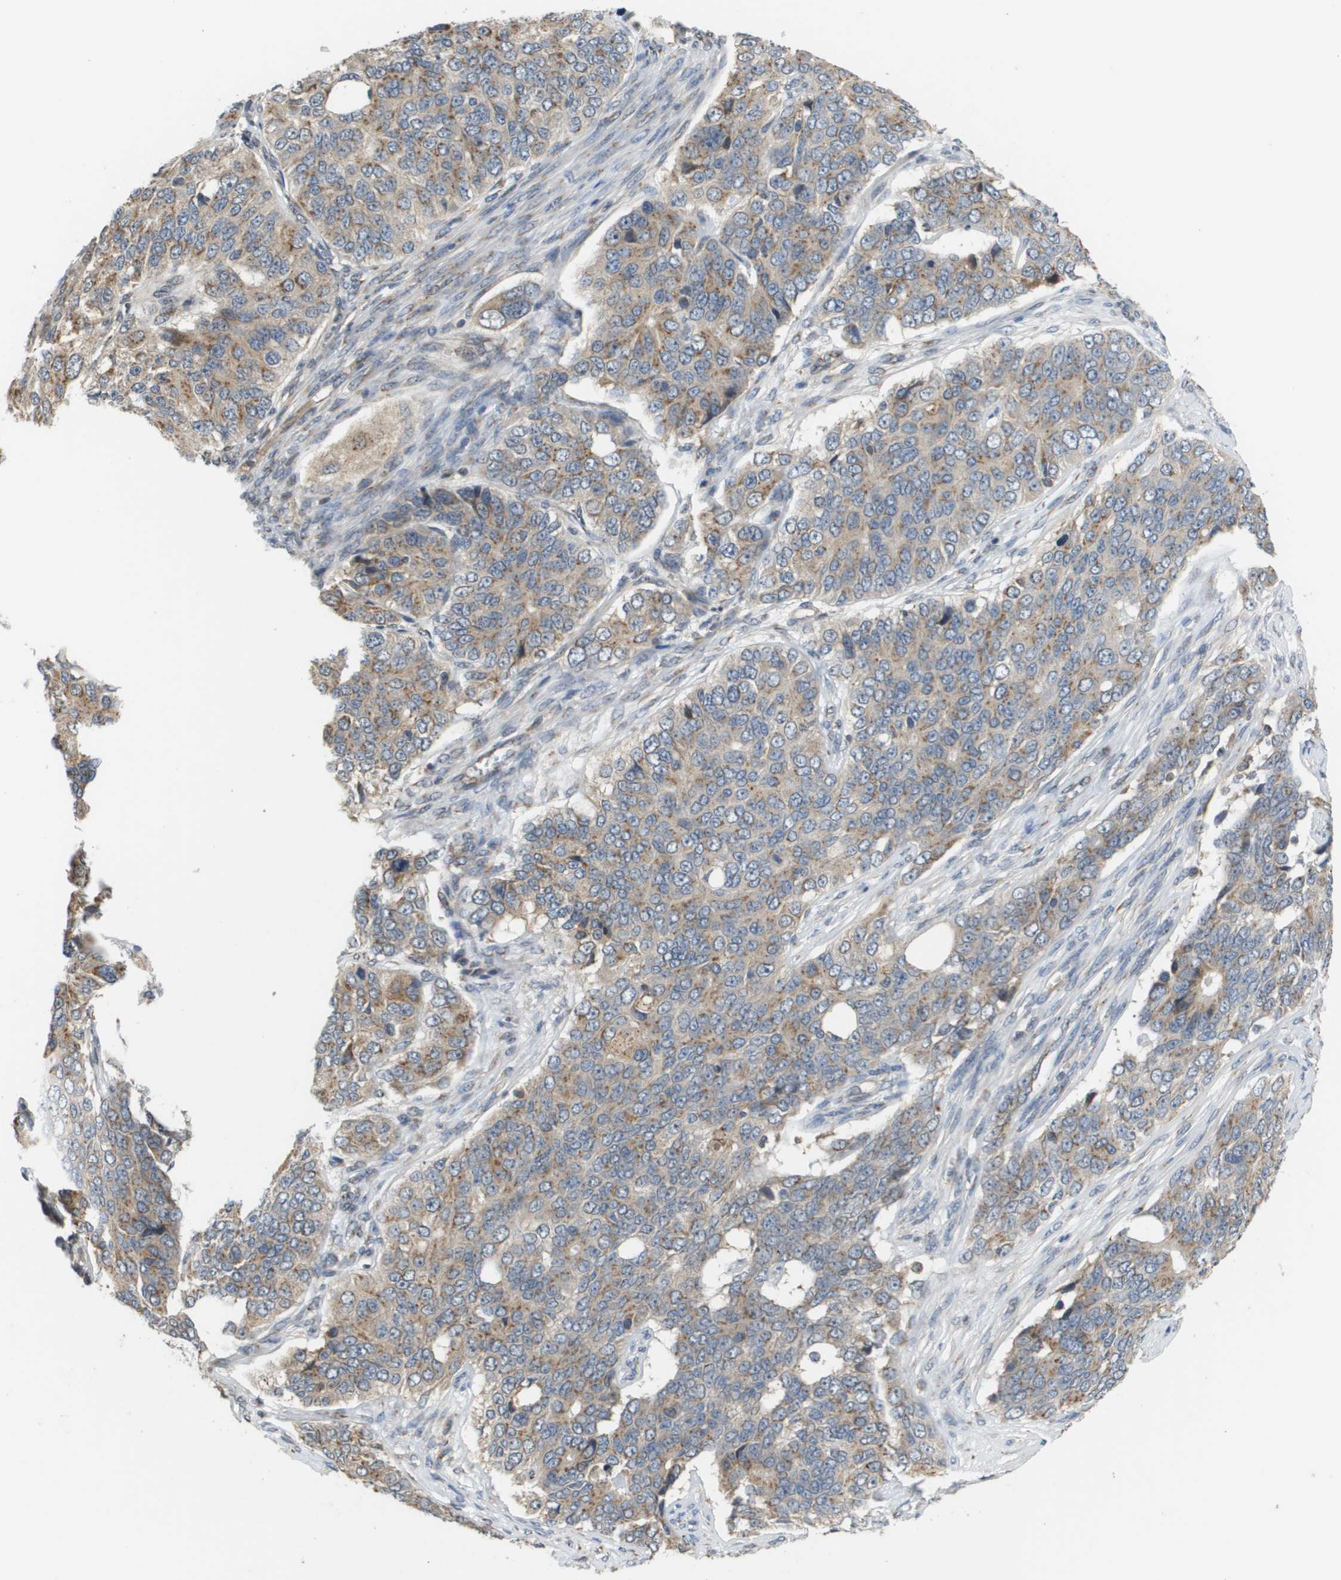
{"staining": {"intensity": "moderate", "quantity": "25%-75%", "location": "cytoplasmic/membranous"}, "tissue": "ovarian cancer", "cell_type": "Tumor cells", "image_type": "cancer", "snomed": [{"axis": "morphology", "description": "Carcinoma, endometroid"}, {"axis": "topography", "description": "Ovary"}], "caption": "Ovarian endometroid carcinoma stained with immunohistochemistry demonstrates moderate cytoplasmic/membranous positivity in approximately 25%-75% of tumor cells.", "gene": "PCK1", "patient": {"sex": "female", "age": 51}}